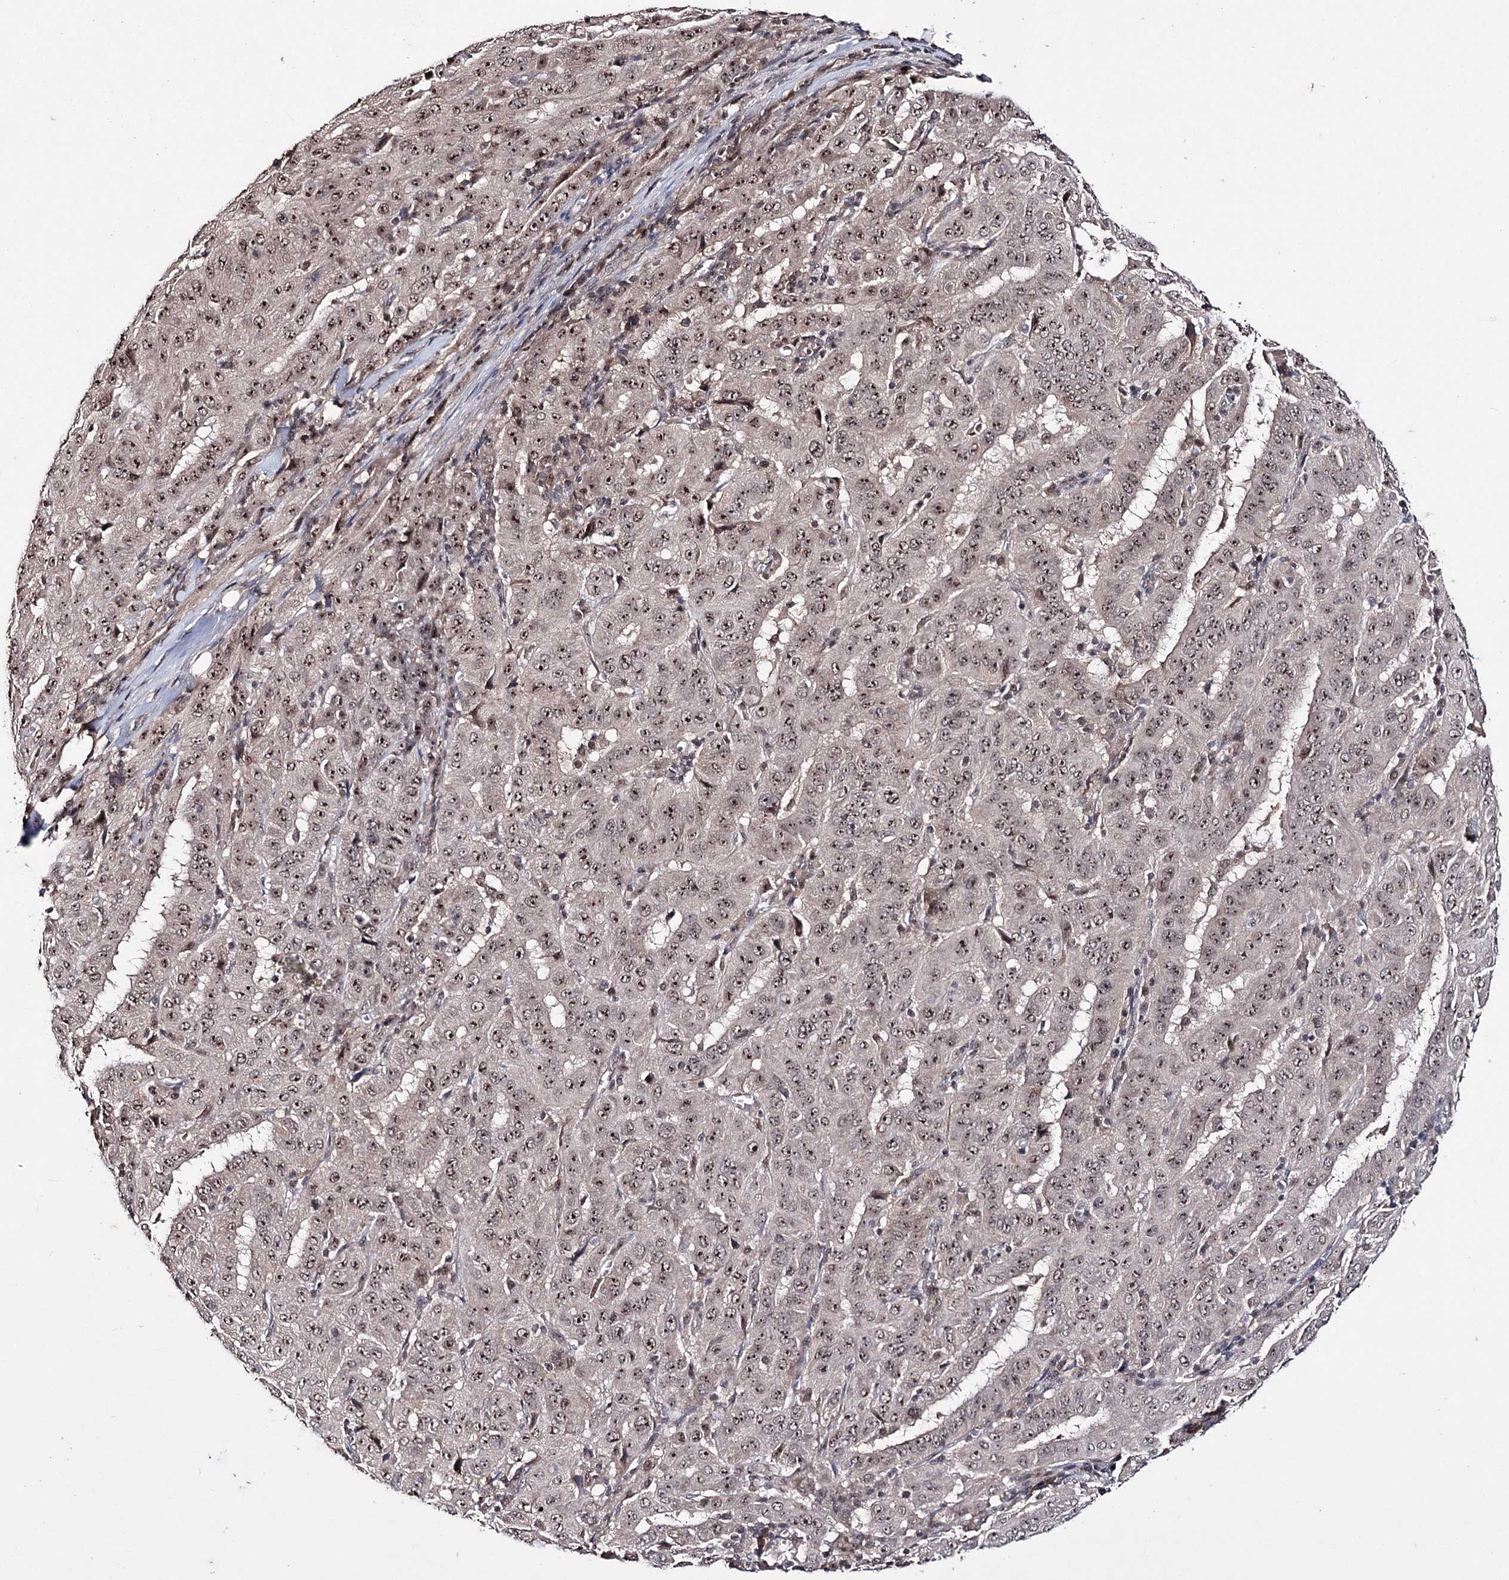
{"staining": {"intensity": "moderate", "quantity": ">75%", "location": "nuclear"}, "tissue": "pancreatic cancer", "cell_type": "Tumor cells", "image_type": "cancer", "snomed": [{"axis": "morphology", "description": "Adenocarcinoma, NOS"}, {"axis": "topography", "description": "Pancreas"}], "caption": "A brown stain shows moderate nuclear expression of a protein in pancreatic cancer tumor cells. (brown staining indicates protein expression, while blue staining denotes nuclei).", "gene": "VGLL4", "patient": {"sex": "male", "age": 63}}